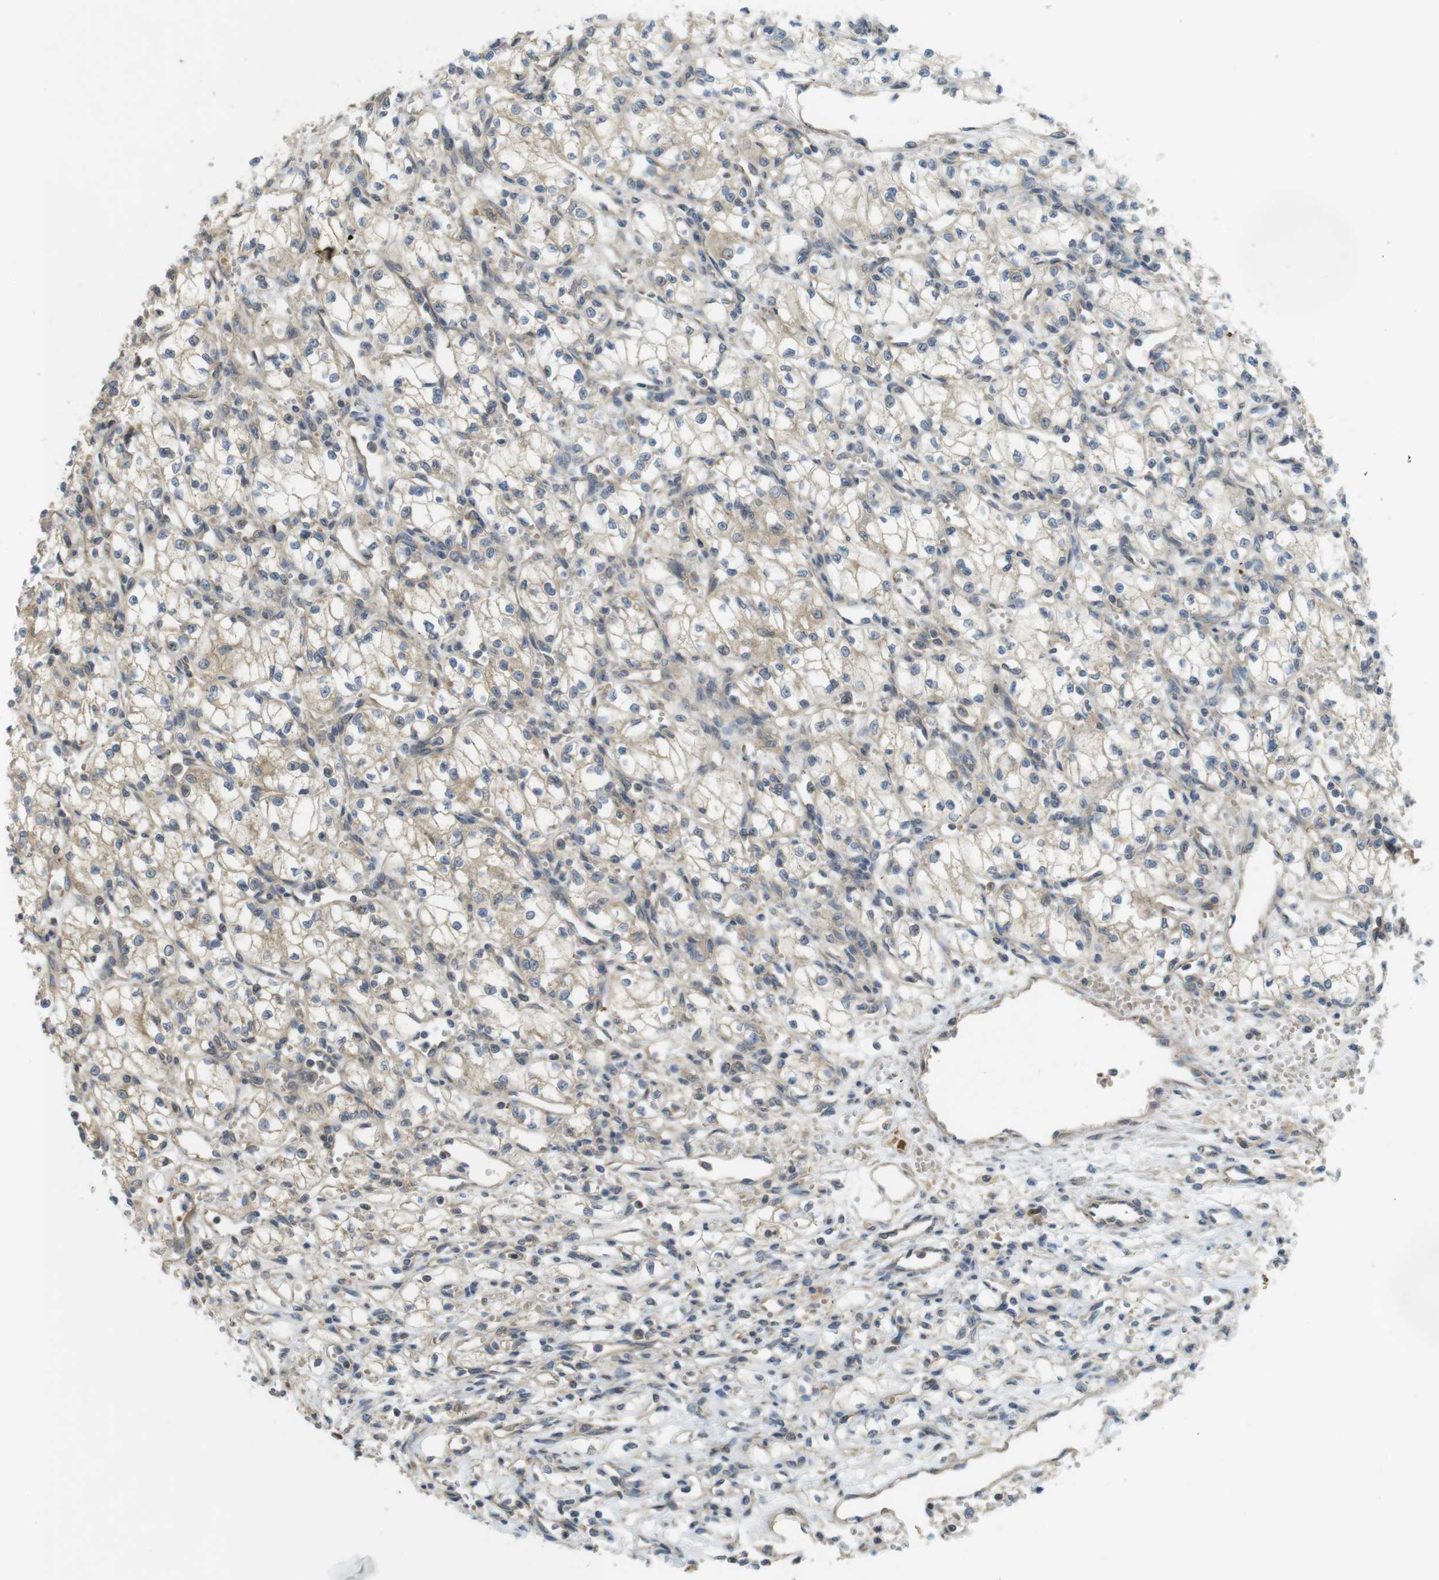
{"staining": {"intensity": "weak", "quantity": "25%-75%", "location": "cytoplasmic/membranous"}, "tissue": "renal cancer", "cell_type": "Tumor cells", "image_type": "cancer", "snomed": [{"axis": "morphology", "description": "Normal tissue, NOS"}, {"axis": "morphology", "description": "Adenocarcinoma, NOS"}, {"axis": "topography", "description": "Kidney"}], "caption": "Immunohistochemistry (IHC) (DAB) staining of renal cancer (adenocarcinoma) displays weak cytoplasmic/membranous protein positivity in about 25%-75% of tumor cells.", "gene": "CLTC", "patient": {"sex": "male", "age": 59}}